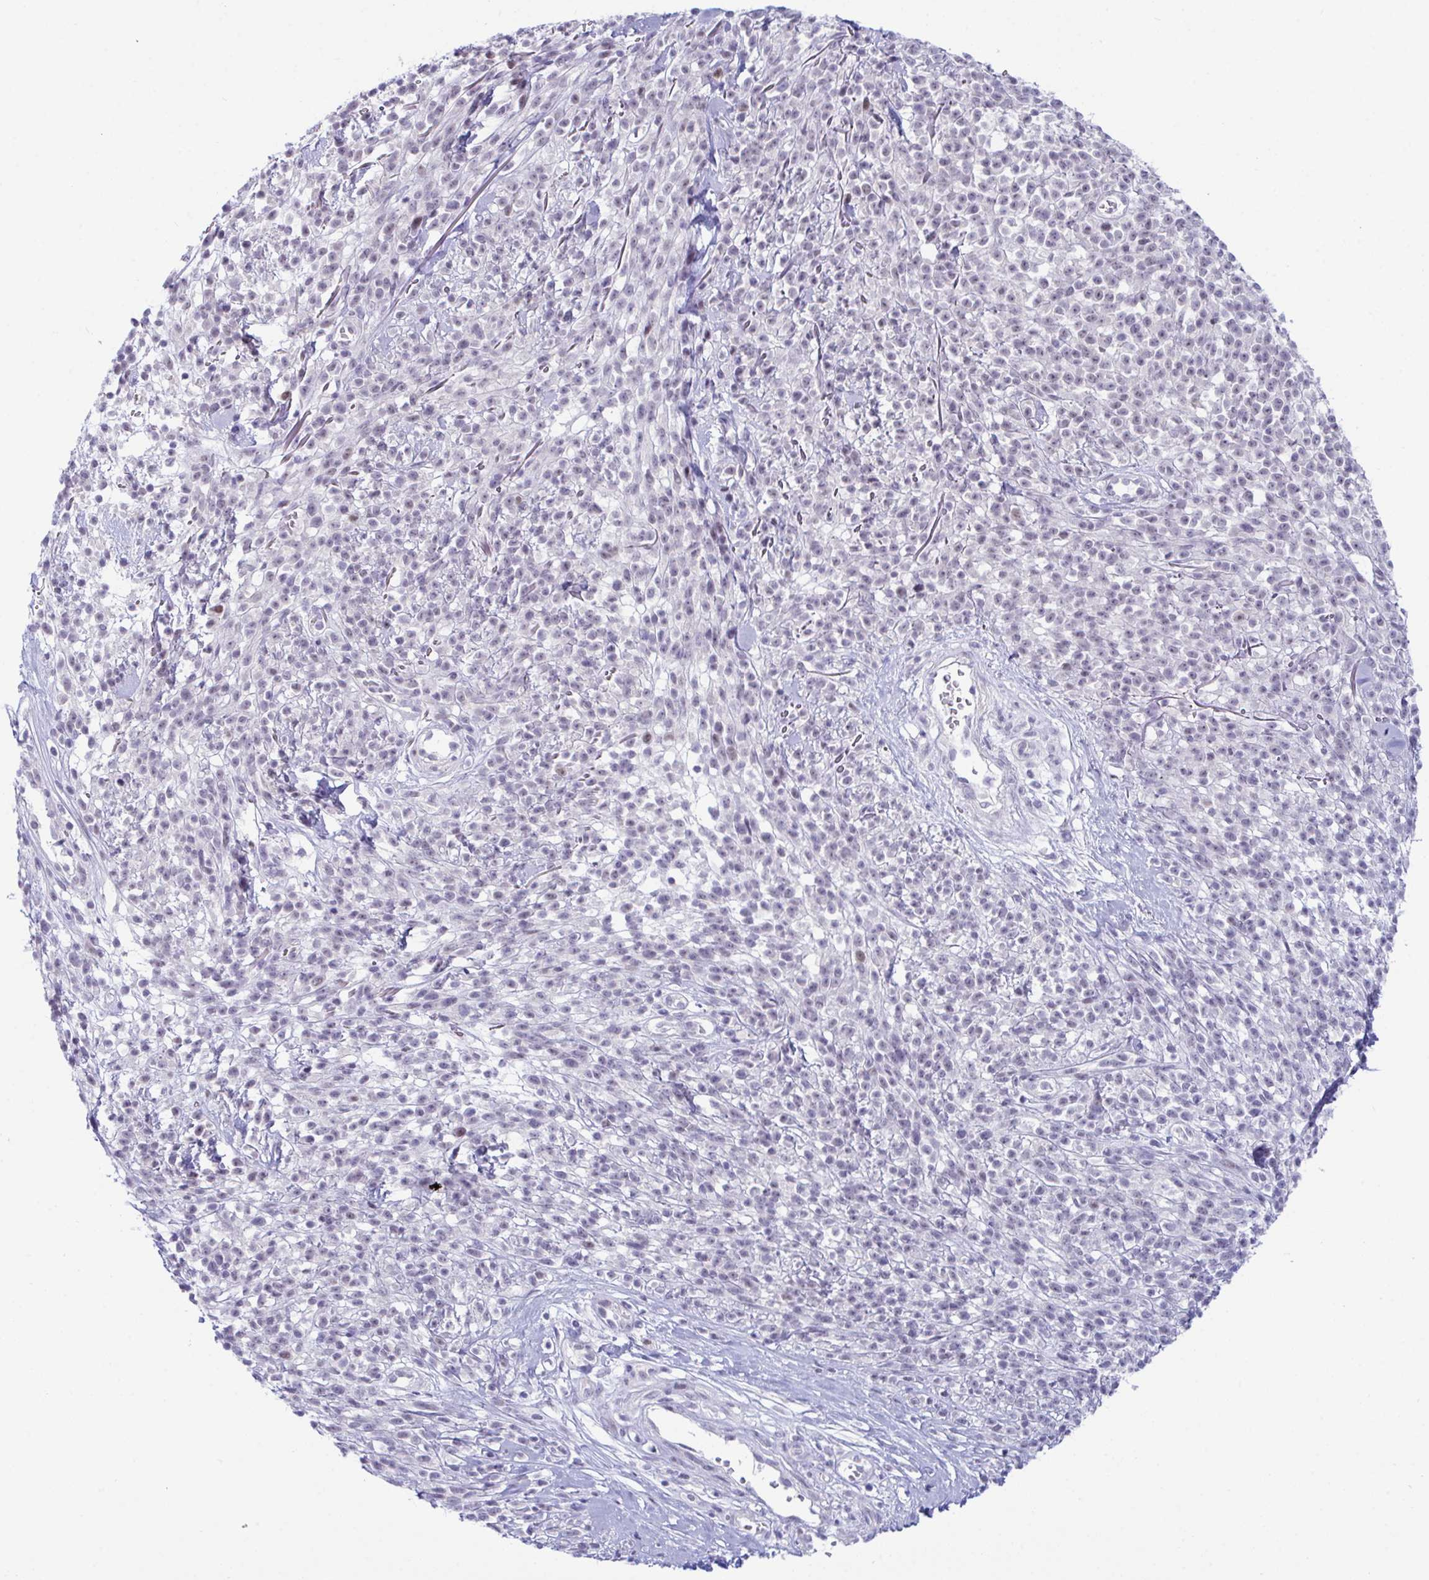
{"staining": {"intensity": "negative", "quantity": "none", "location": "none"}, "tissue": "melanoma", "cell_type": "Tumor cells", "image_type": "cancer", "snomed": [{"axis": "morphology", "description": "Malignant melanoma, NOS"}, {"axis": "topography", "description": "Skin"}, {"axis": "topography", "description": "Skin of trunk"}], "caption": "Immunohistochemical staining of malignant melanoma reveals no significant expression in tumor cells.", "gene": "USP35", "patient": {"sex": "male", "age": 74}}